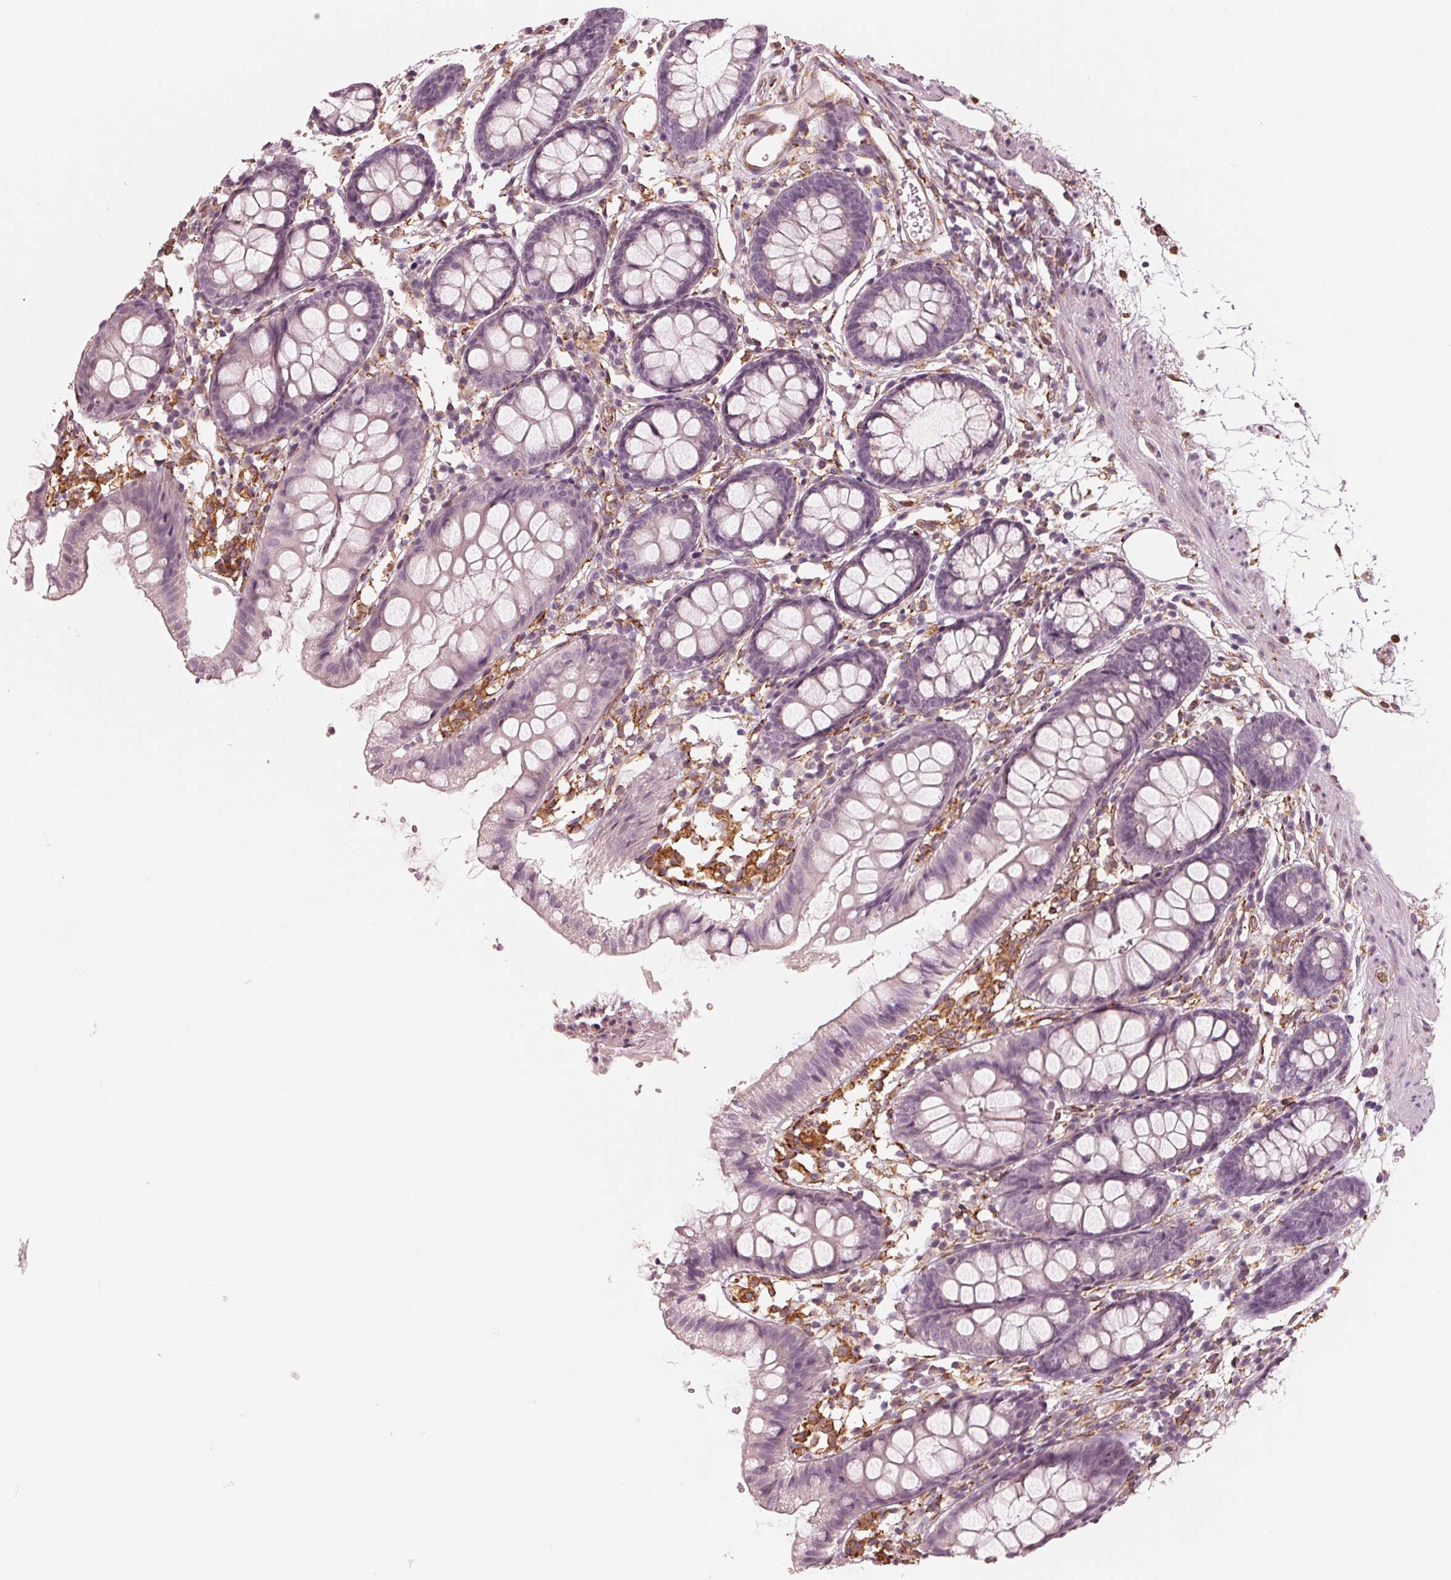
{"staining": {"intensity": "moderate", "quantity": ">75%", "location": "cytoplasmic/membranous"}, "tissue": "colon", "cell_type": "Endothelial cells", "image_type": "normal", "snomed": [{"axis": "morphology", "description": "Normal tissue, NOS"}, {"axis": "topography", "description": "Colon"}], "caption": "Protein analysis of benign colon shows moderate cytoplasmic/membranous expression in about >75% of endothelial cells.", "gene": "IKBIP", "patient": {"sex": "female", "age": 84}}